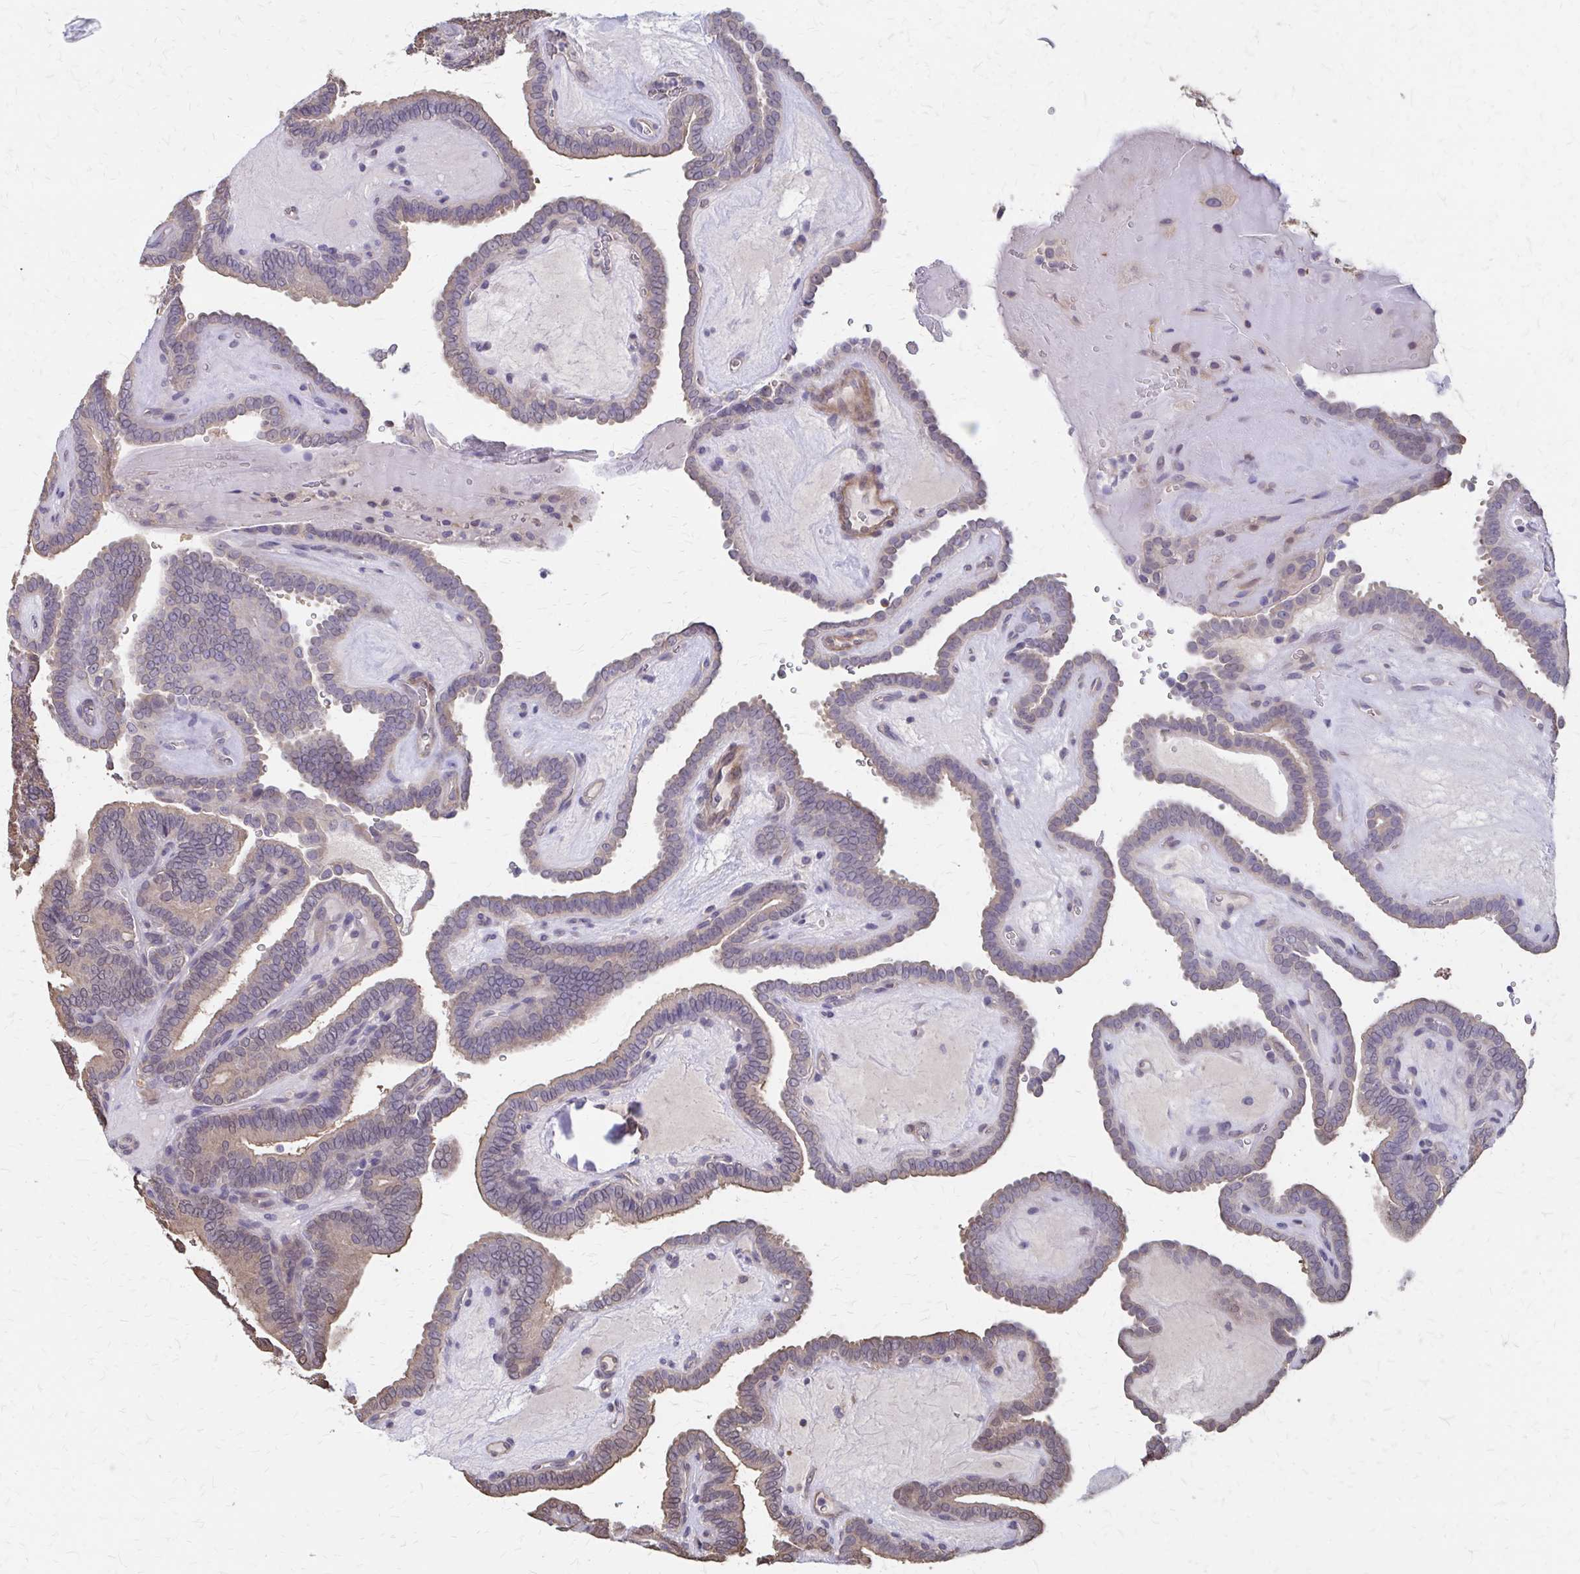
{"staining": {"intensity": "weak", "quantity": "25%-75%", "location": "cytoplasmic/membranous"}, "tissue": "thyroid cancer", "cell_type": "Tumor cells", "image_type": "cancer", "snomed": [{"axis": "morphology", "description": "Papillary adenocarcinoma, NOS"}, {"axis": "topography", "description": "Thyroid gland"}], "caption": "A histopathology image of human thyroid papillary adenocarcinoma stained for a protein displays weak cytoplasmic/membranous brown staining in tumor cells. (brown staining indicates protein expression, while blue staining denotes nuclei).", "gene": "IFI44L", "patient": {"sex": "female", "age": 21}}